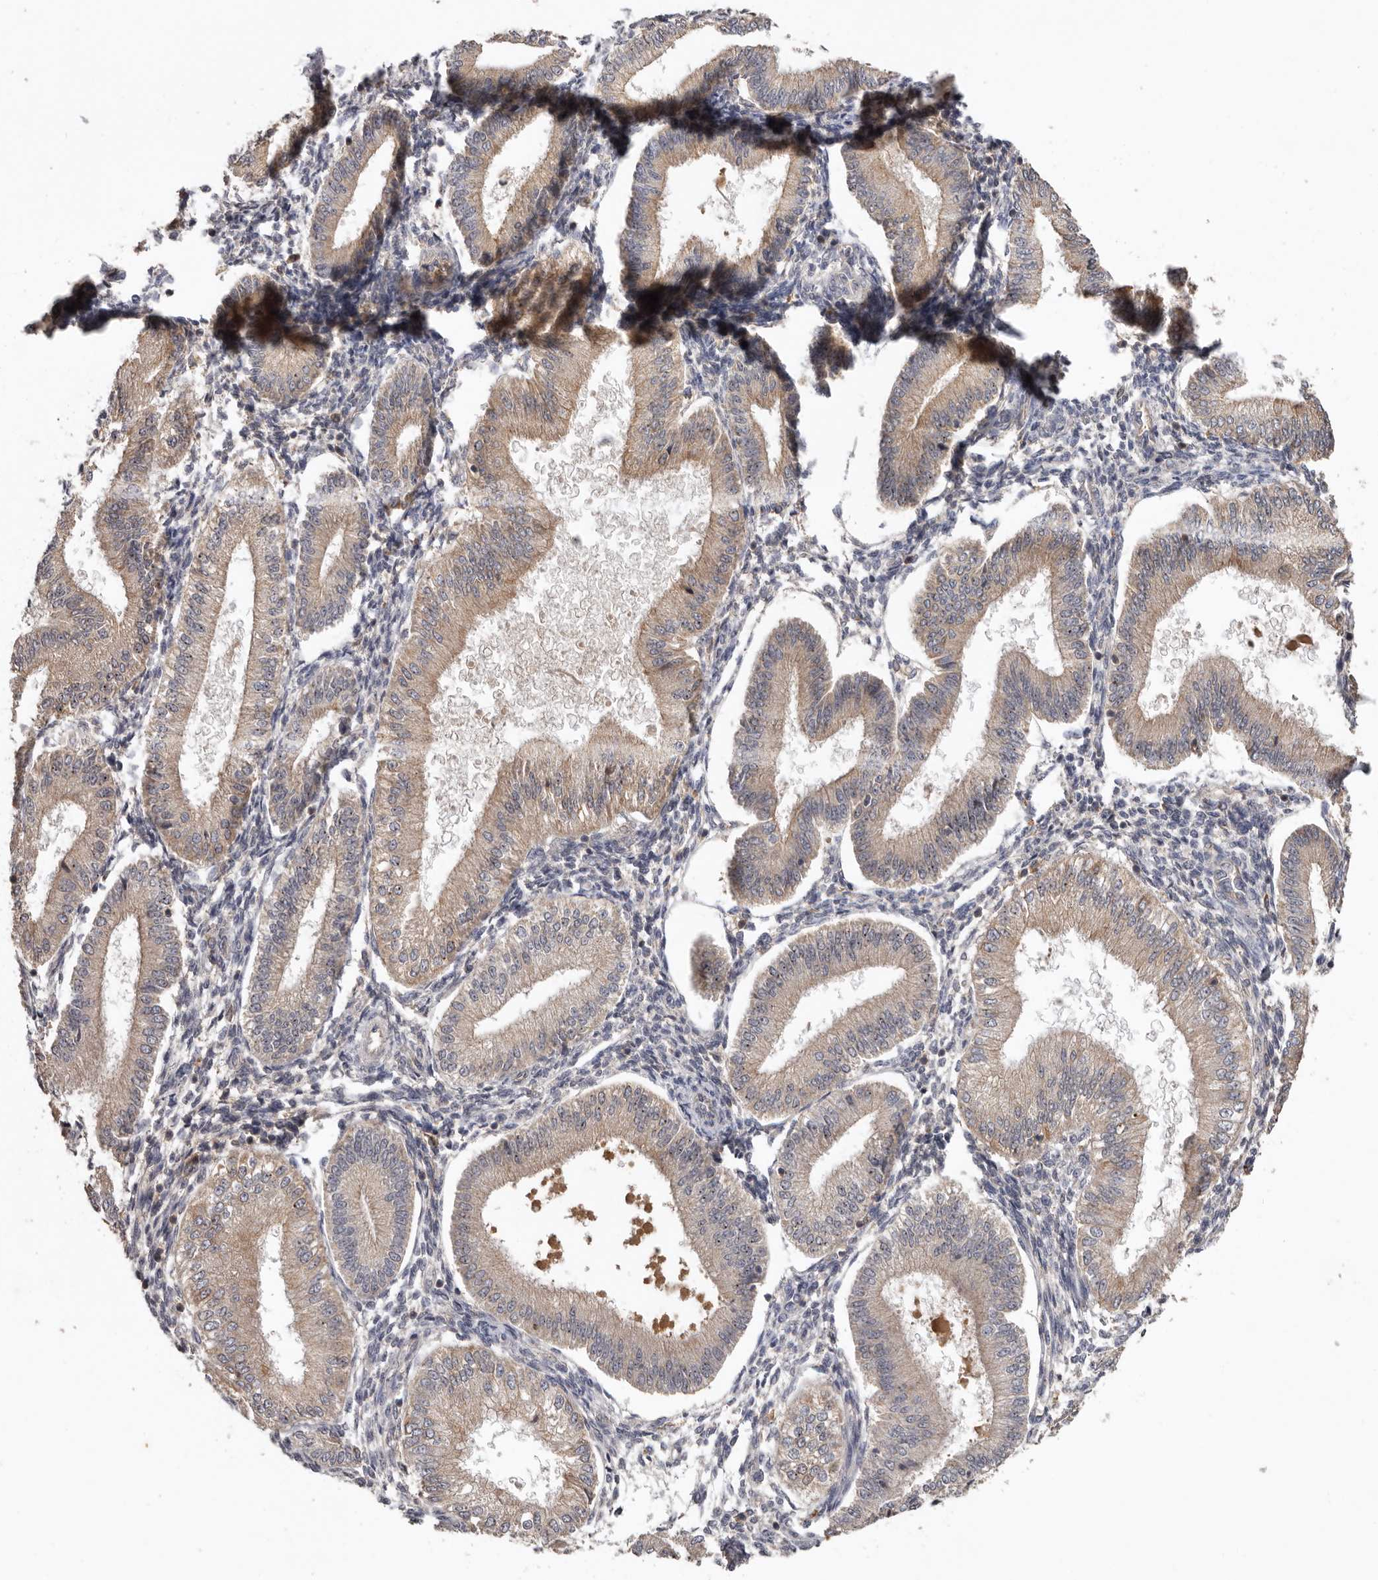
{"staining": {"intensity": "negative", "quantity": "none", "location": "none"}, "tissue": "endometrium", "cell_type": "Cells in endometrial stroma", "image_type": "normal", "snomed": [{"axis": "morphology", "description": "Normal tissue, NOS"}, {"axis": "topography", "description": "Endometrium"}], "caption": "An image of endometrium stained for a protein shows no brown staining in cells in endometrial stroma.", "gene": "NMUR1", "patient": {"sex": "female", "age": 39}}